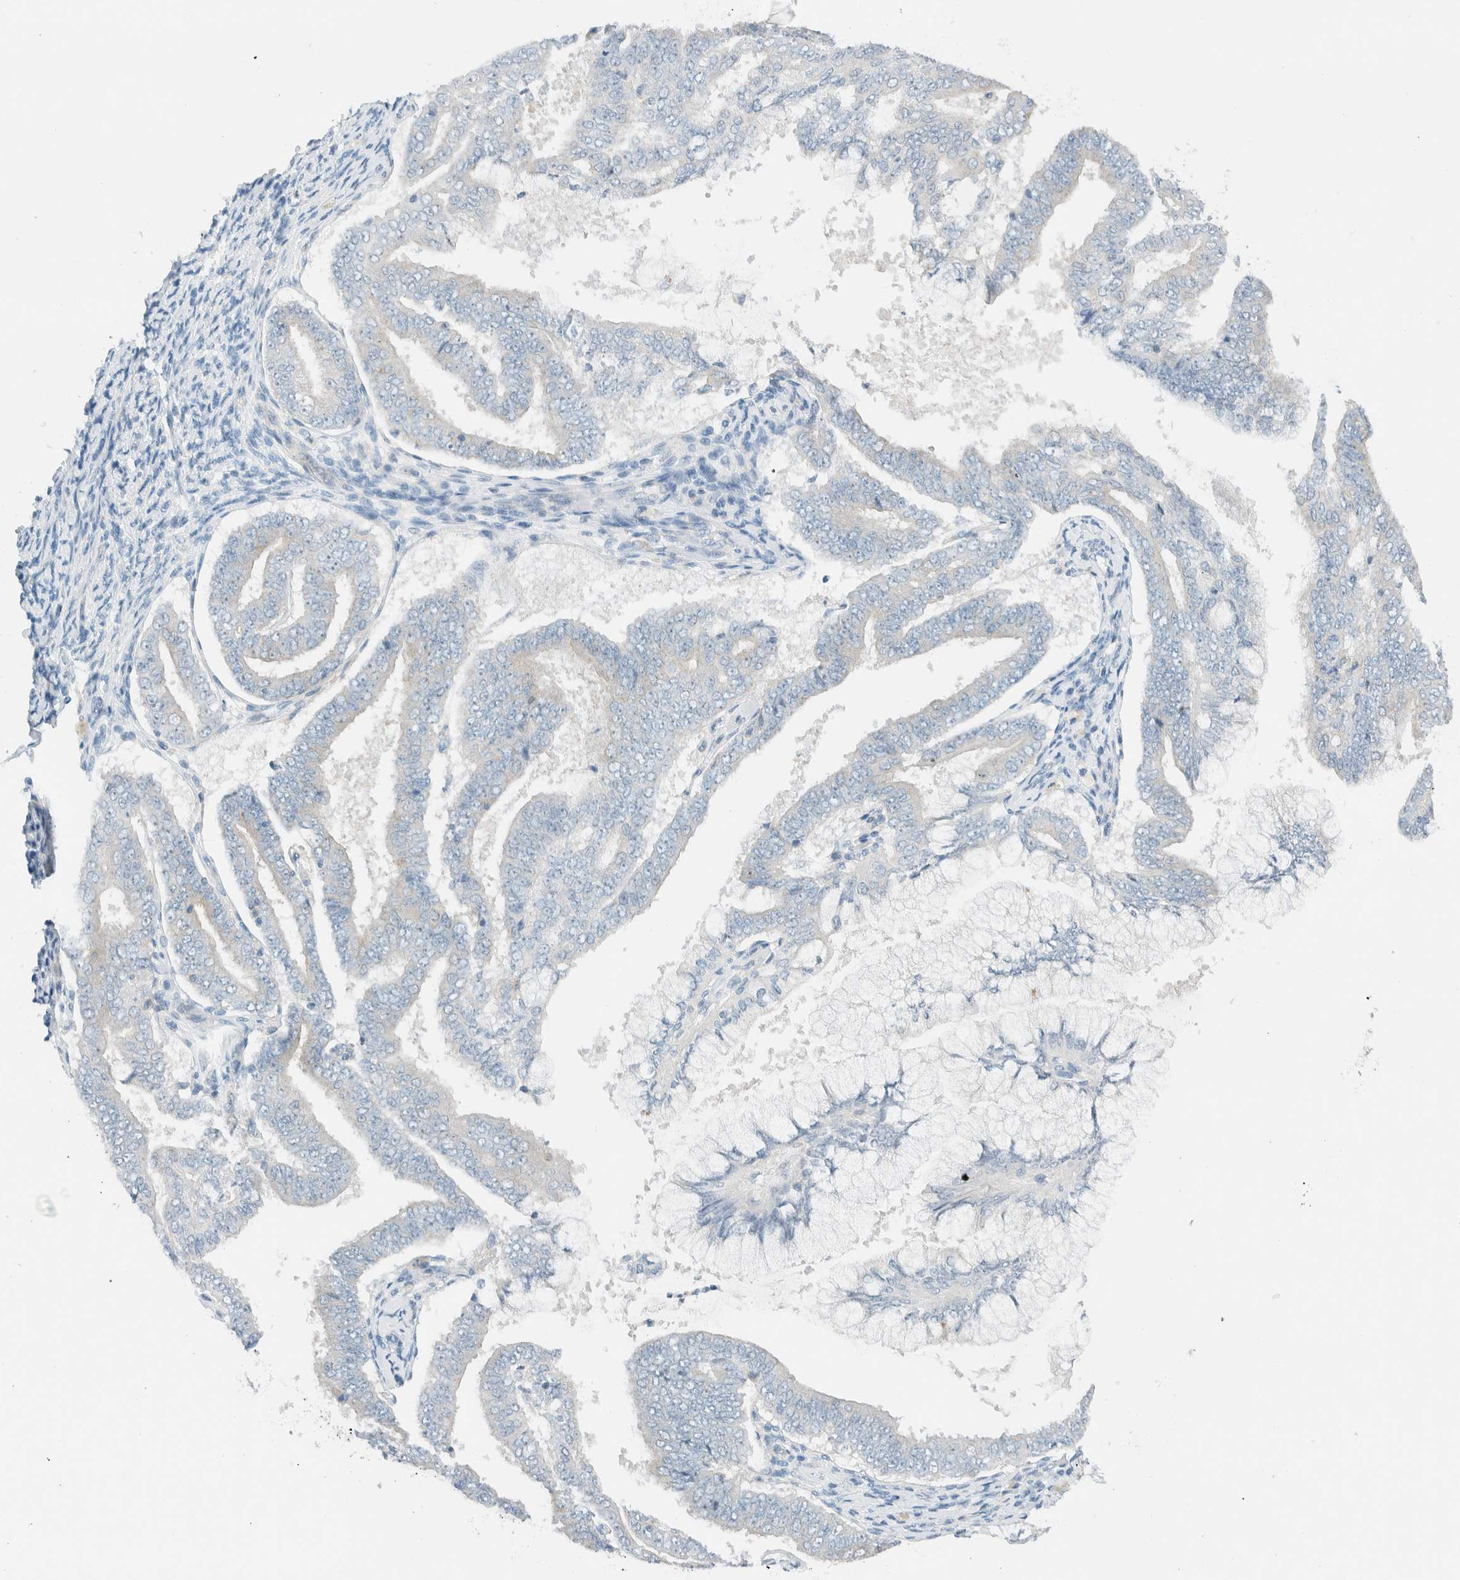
{"staining": {"intensity": "negative", "quantity": "none", "location": "none"}, "tissue": "endometrial cancer", "cell_type": "Tumor cells", "image_type": "cancer", "snomed": [{"axis": "morphology", "description": "Adenocarcinoma, NOS"}, {"axis": "topography", "description": "Endometrium"}], "caption": "Endometrial cancer (adenocarcinoma) was stained to show a protein in brown. There is no significant expression in tumor cells.", "gene": "NDE1", "patient": {"sex": "female", "age": 63}}